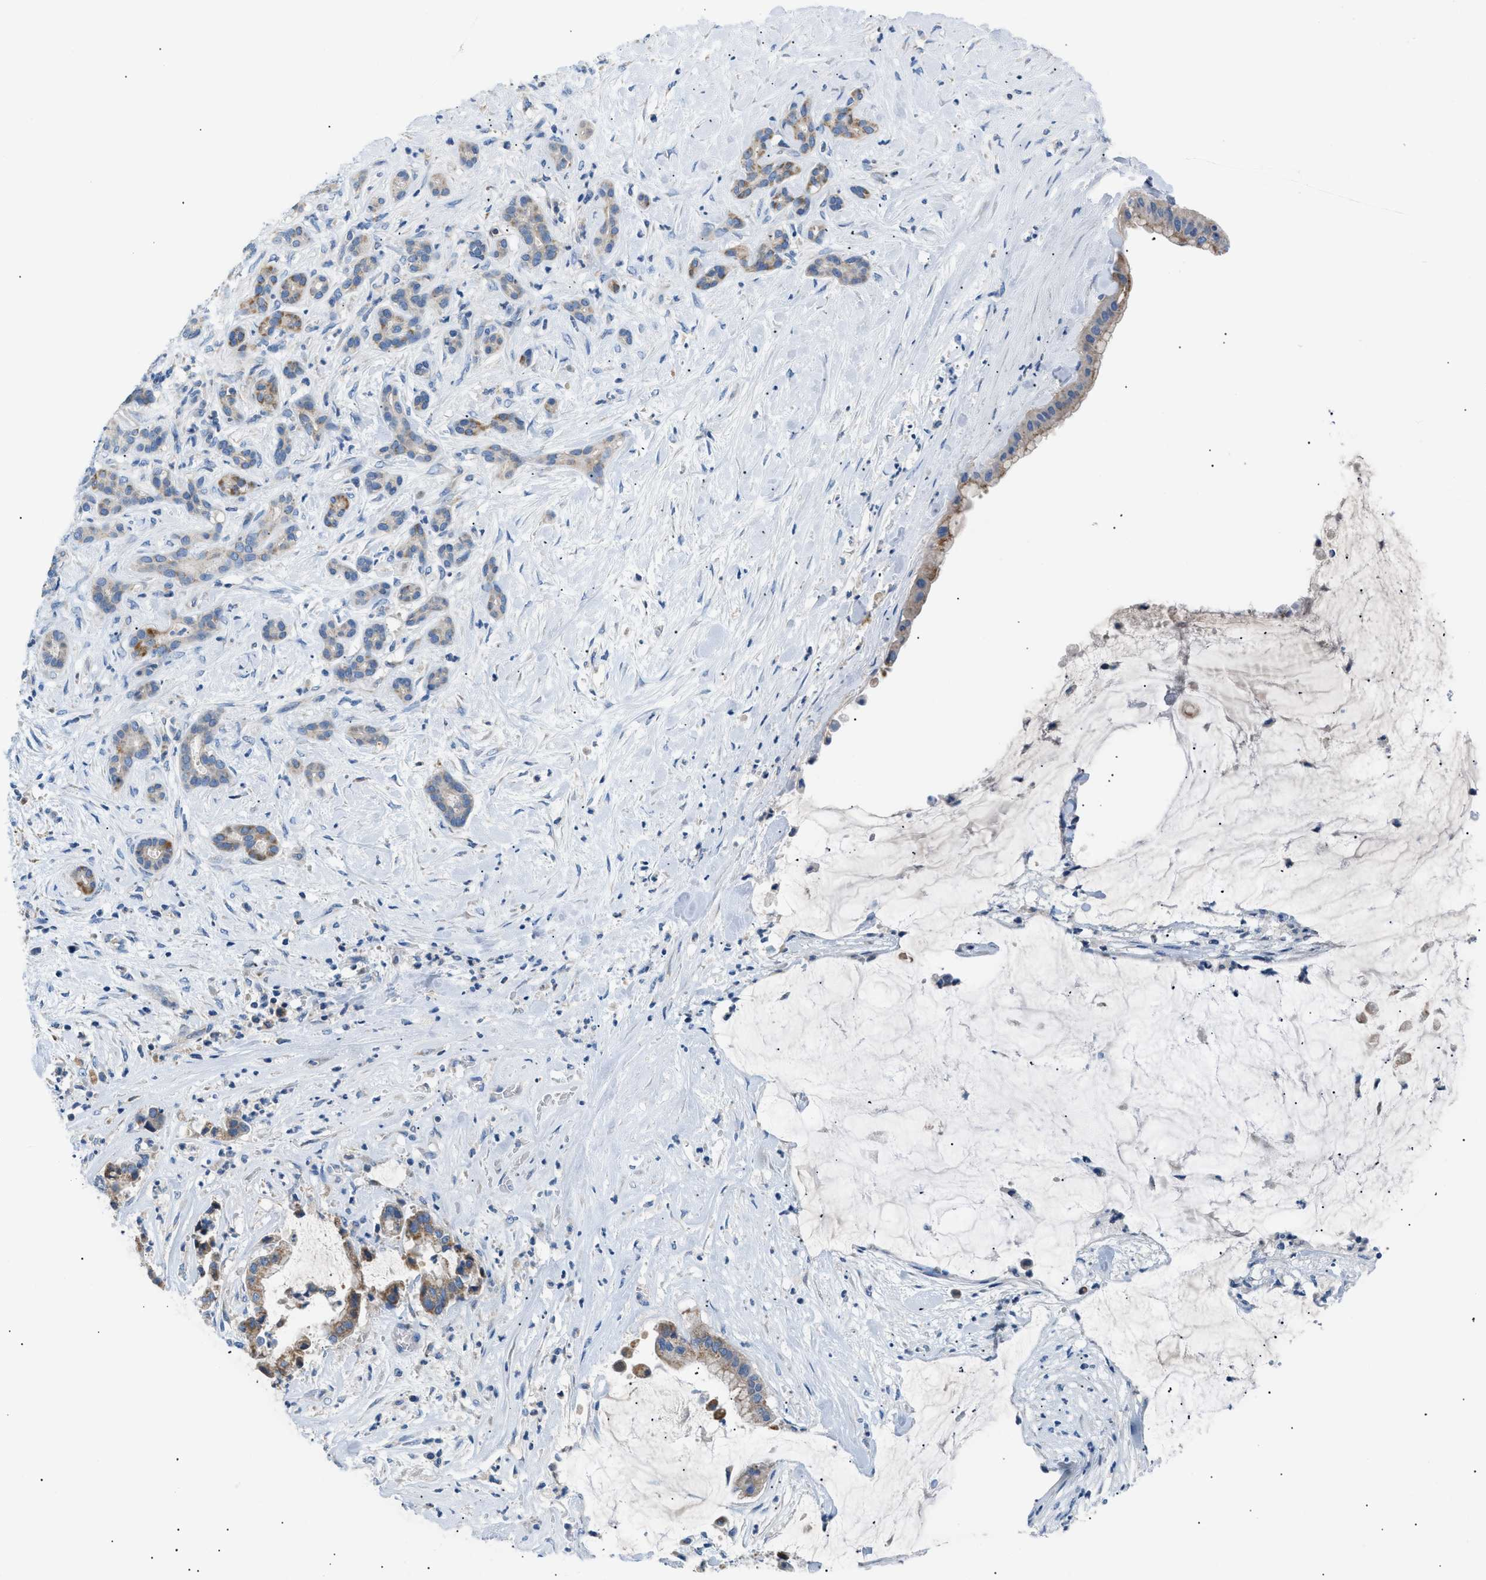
{"staining": {"intensity": "moderate", "quantity": "25%-75%", "location": "cytoplasmic/membranous"}, "tissue": "pancreatic cancer", "cell_type": "Tumor cells", "image_type": "cancer", "snomed": [{"axis": "morphology", "description": "Adenocarcinoma, NOS"}, {"axis": "topography", "description": "Pancreas"}], "caption": "The micrograph demonstrates immunohistochemical staining of pancreatic adenocarcinoma. There is moderate cytoplasmic/membranous expression is present in about 25%-75% of tumor cells.", "gene": "ILDR1", "patient": {"sex": "male", "age": 41}}